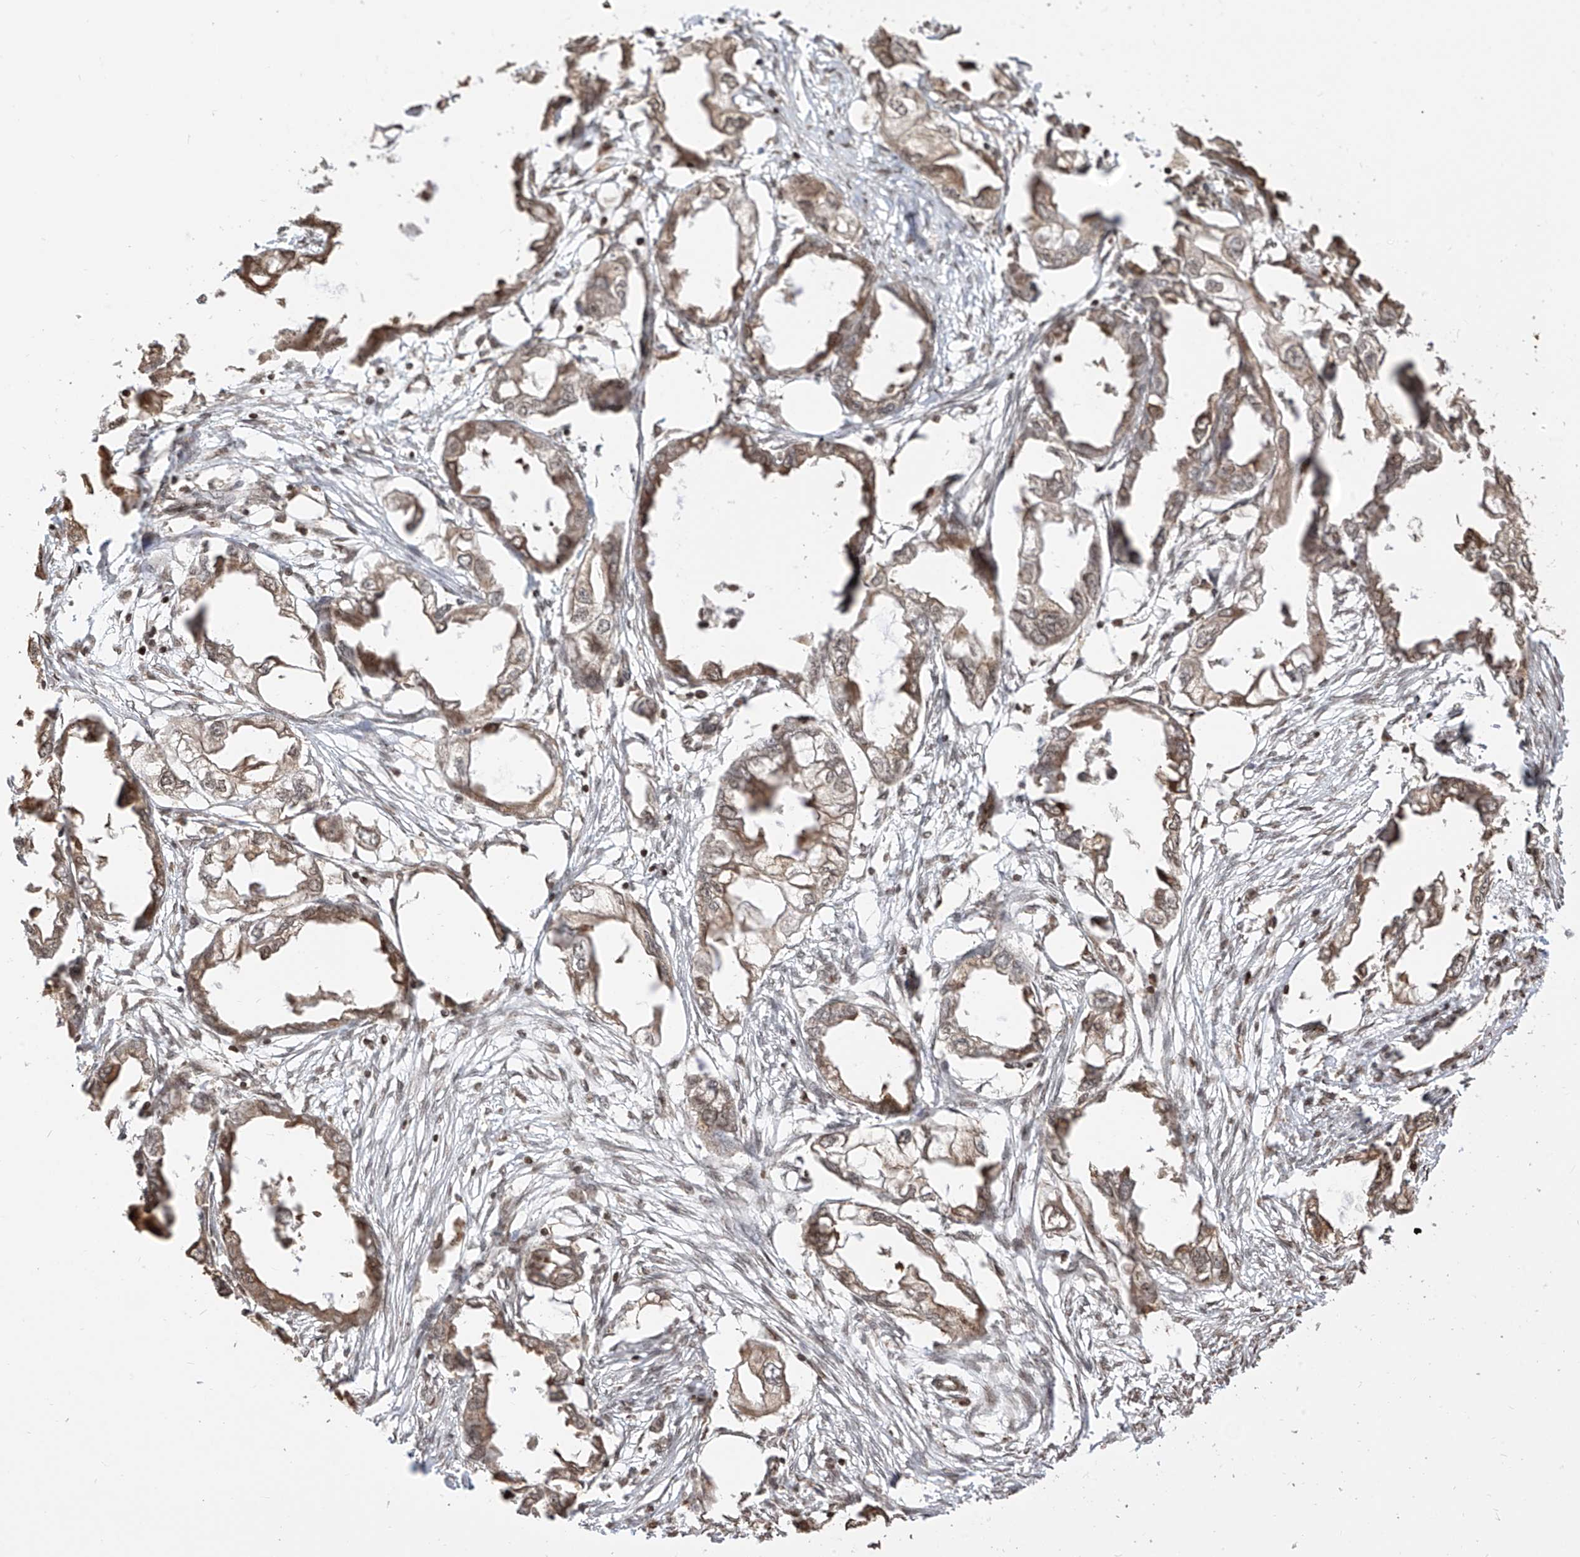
{"staining": {"intensity": "weak", "quantity": ">75%", "location": "cytoplasmic/membranous"}, "tissue": "endometrial cancer", "cell_type": "Tumor cells", "image_type": "cancer", "snomed": [{"axis": "morphology", "description": "Adenocarcinoma, NOS"}, {"axis": "morphology", "description": "Adenocarcinoma, metastatic, NOS"}, {"axis": "topography", "description": "Adipose tissue"}, {"axis": "topography", "description": "Endometrium"}], "caption": "IHC (DAB (3,3'-diaminobenzidine)) staining of endometrial cancer exhibits weak cytoplasmic/membranous protein expression in about >75% of tumor cells.", "gene": "VMP1", "patient": {"sex": "female", "age": 67}}